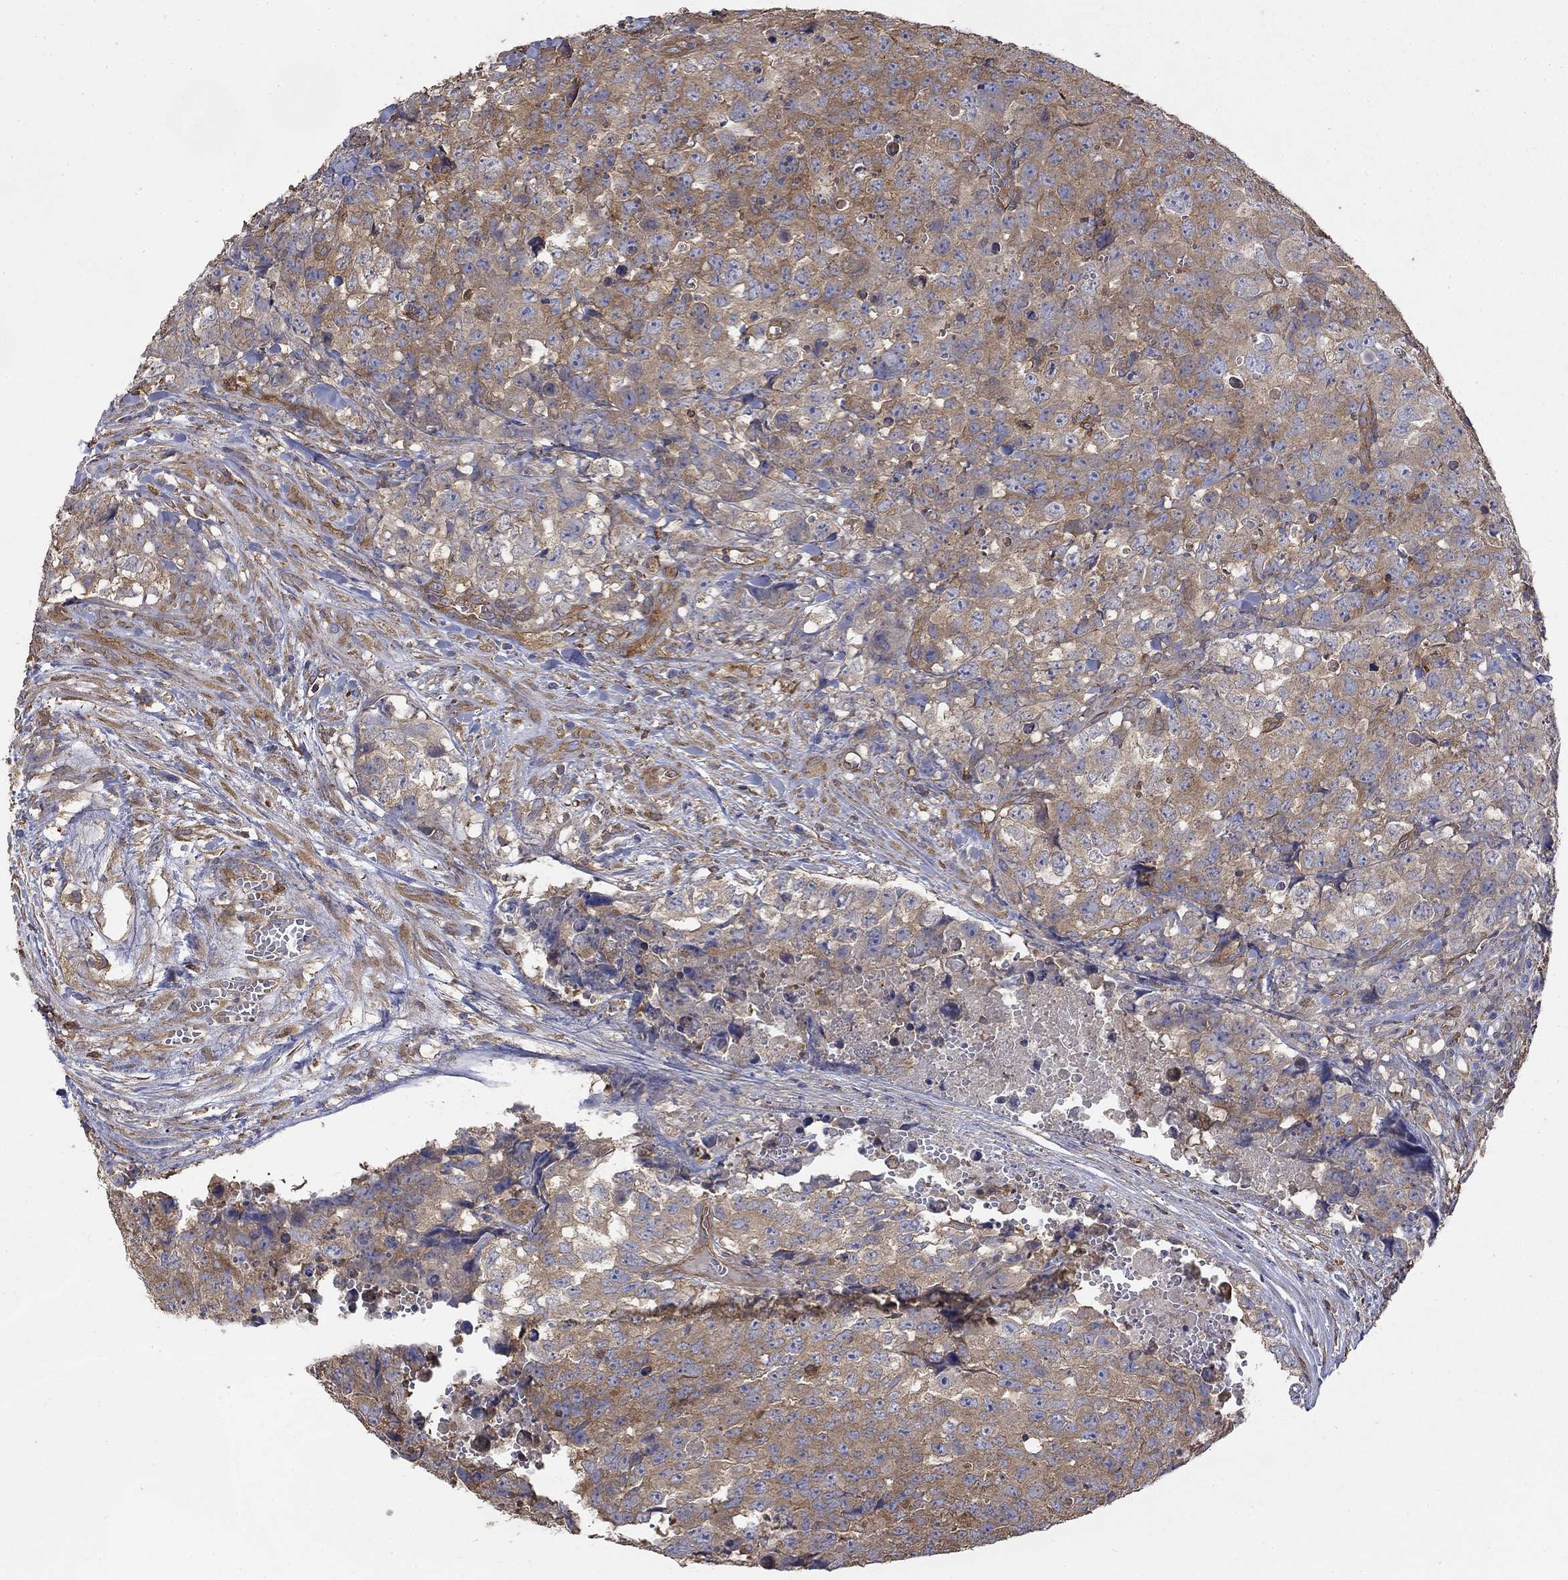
{"staining": {"intensity": "moderate", "quantity": "25%-75%", "location": "cytoplasmic/membranous"}, "tissue": "testis cancer", "cell_type": "Tumor cells", "image_type": "cancer", "snomed": [{"axis": "morphology", "description": "Carcinoma, Embryonal, NOS"}, {"axis": "topography", "description": "Testis"}], "caption": "Protein staining exhibits moderate cytoplasmic/membranous positivity in approximately 25%-75% of tumor cells in testis cancer. (DAB (3,3'-diaminobenzidine) IHC with brightfield microscopy, high magnification).", "gene": "DPYSL2", "patient": {"sex": "male", "age": 23}}